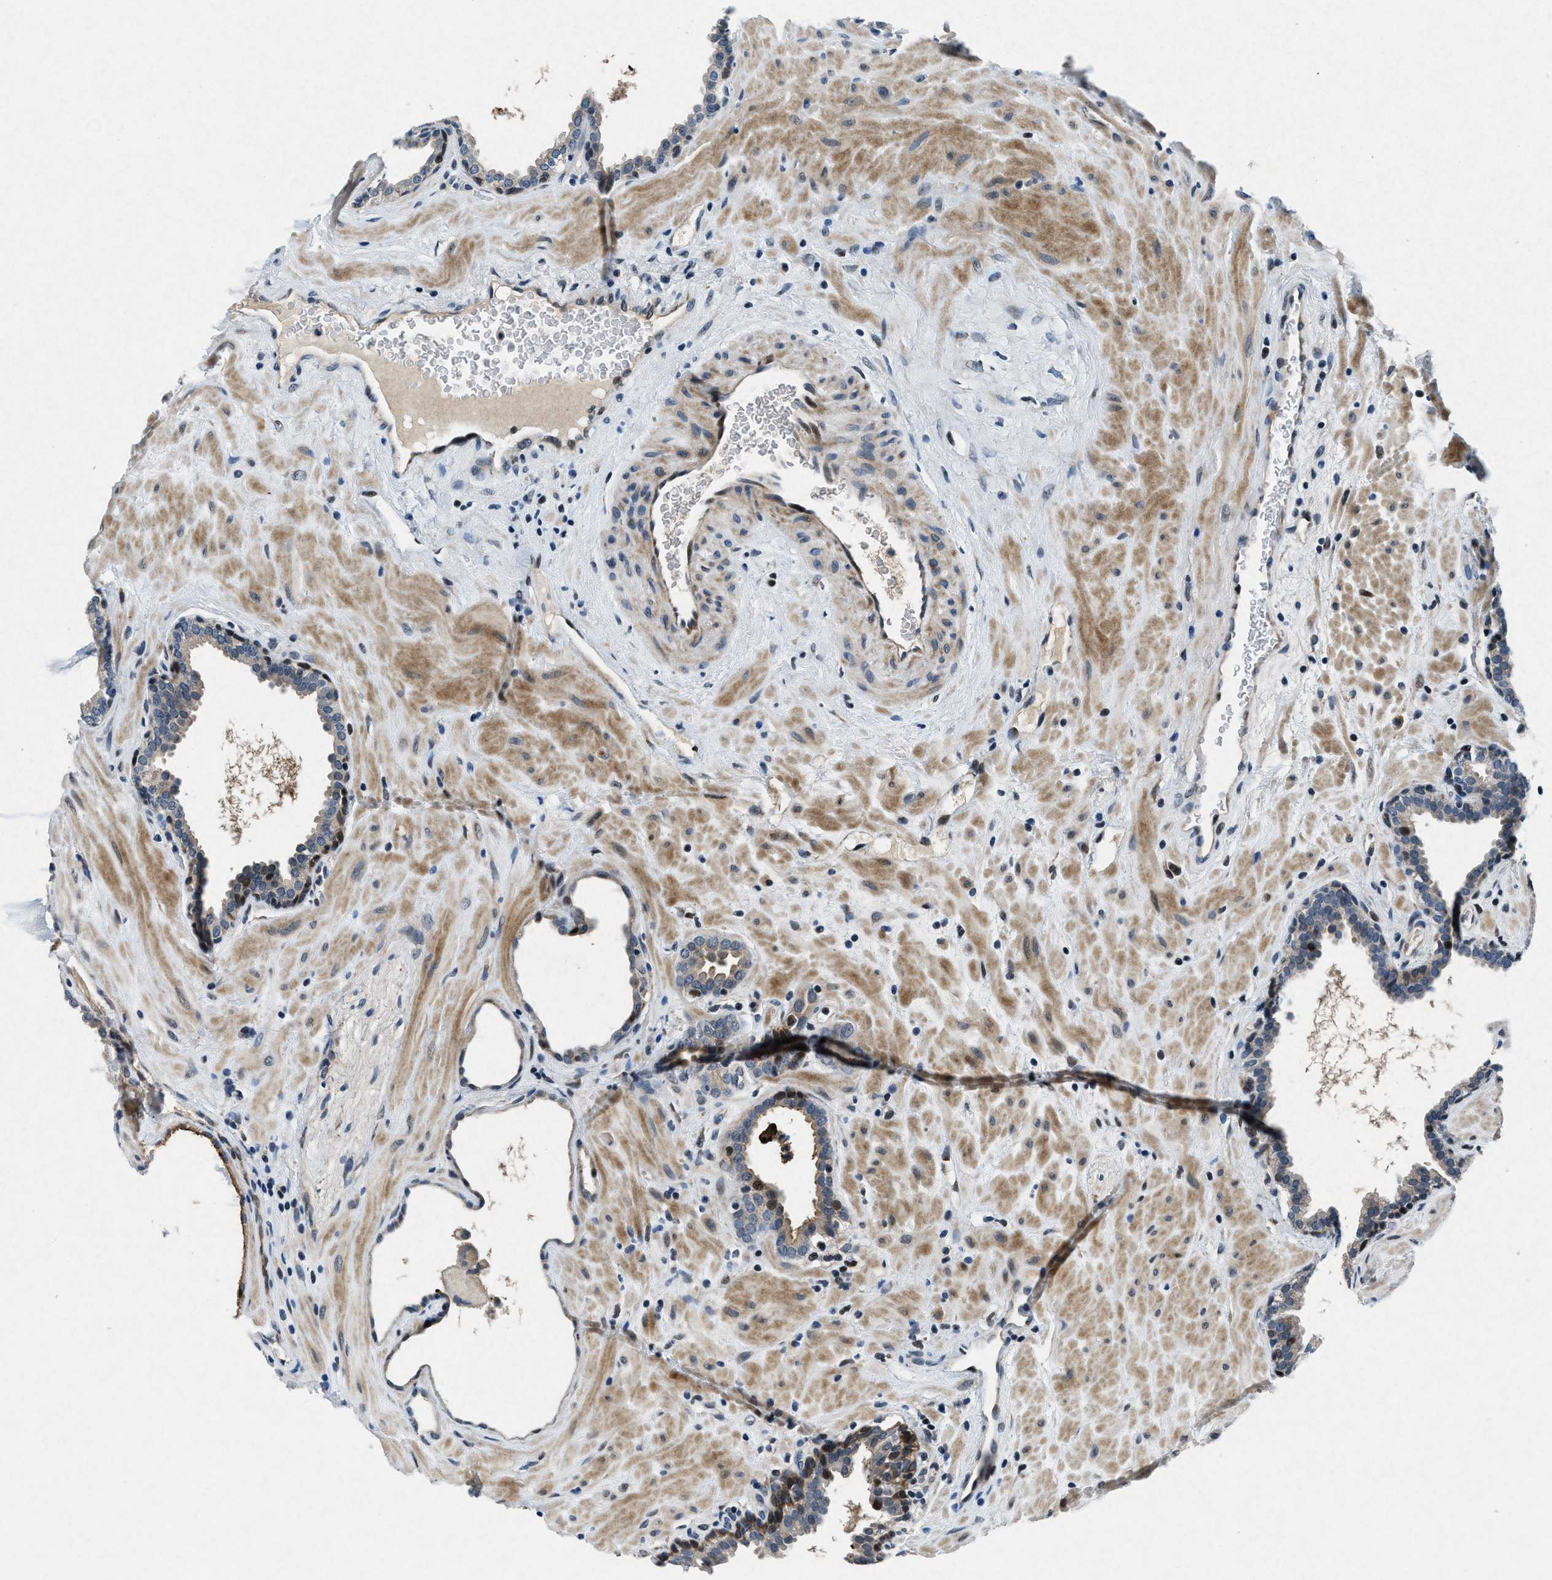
{"staining": {"intensity": "moderate", "quantity": "<25%", "location": "nuclear"}, "tissue": "prostate", "cell_type": "Glandular cells", "image_type": "normal", "snomed": [{"axis": "morphology", "description": "Normal tissue, NOS"}, {"axis": "topography", "description": "Prostate"}], "caption": "Unremarkable prostate demonstrates moderate nuclear expression in approximately <25% of glandular cells, visualized by immunohistochemistry. (brown staining indicates protein expression, while blue staining denotes nuclei).", "gene": "PHLDA1", "patient": {"sex": "male", "age": 51}}